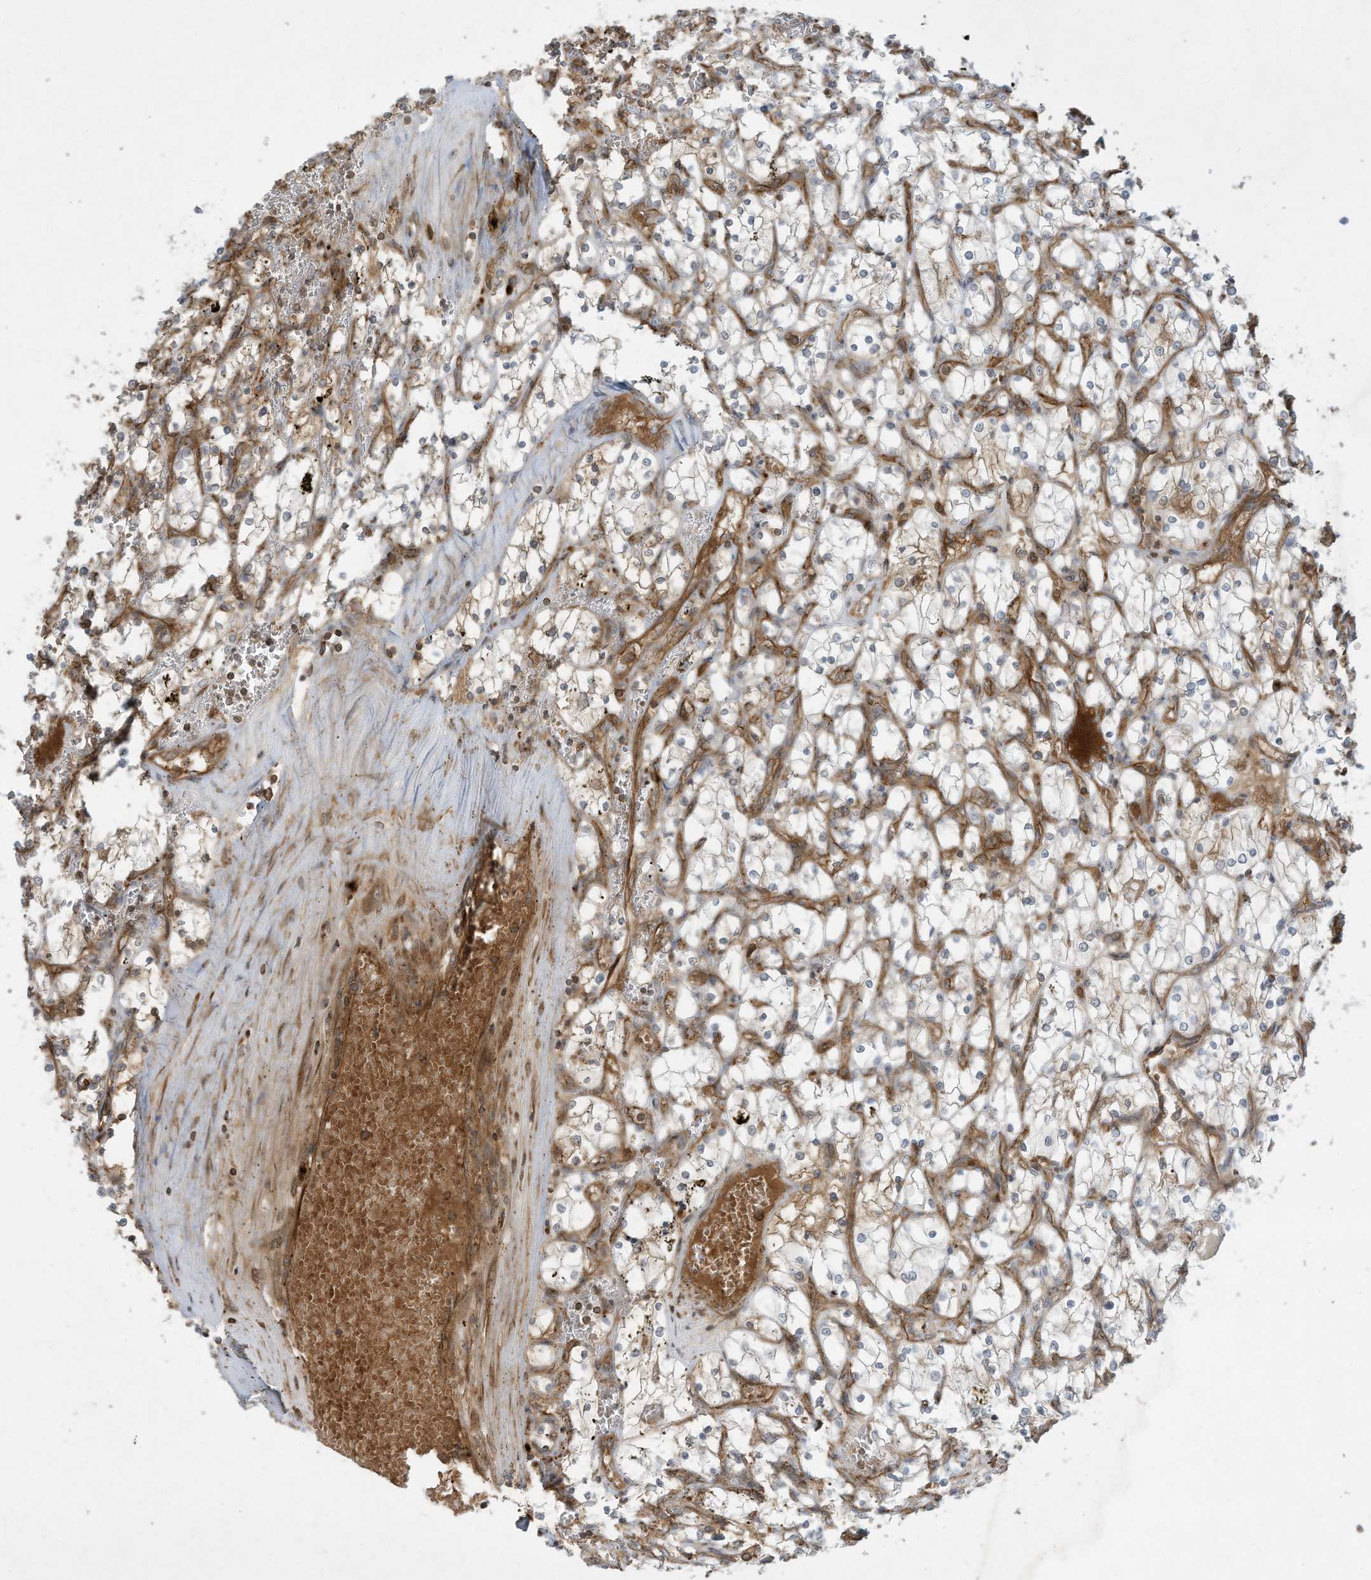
{"staining": {"intensity": "negative", "quantity": "none", "location": "none"}, "tissue": "renal cancer", "cell_type": "Tumor cells", "image_type": "cancer", "snomed": [{"axis": "morphology", "description": "Adenocarcinoma, NOS"}, {"axis": "topography", "description": "Kidney"}], "caption": "Immunohistochemistry (IHC) histopathology image of renal cancer (adenocarcinoma) stained for a protein (brown), which displays no expression in tumor cells.", "gene": "DDIT4", "patient": {"sex": "female", "age": 69}}